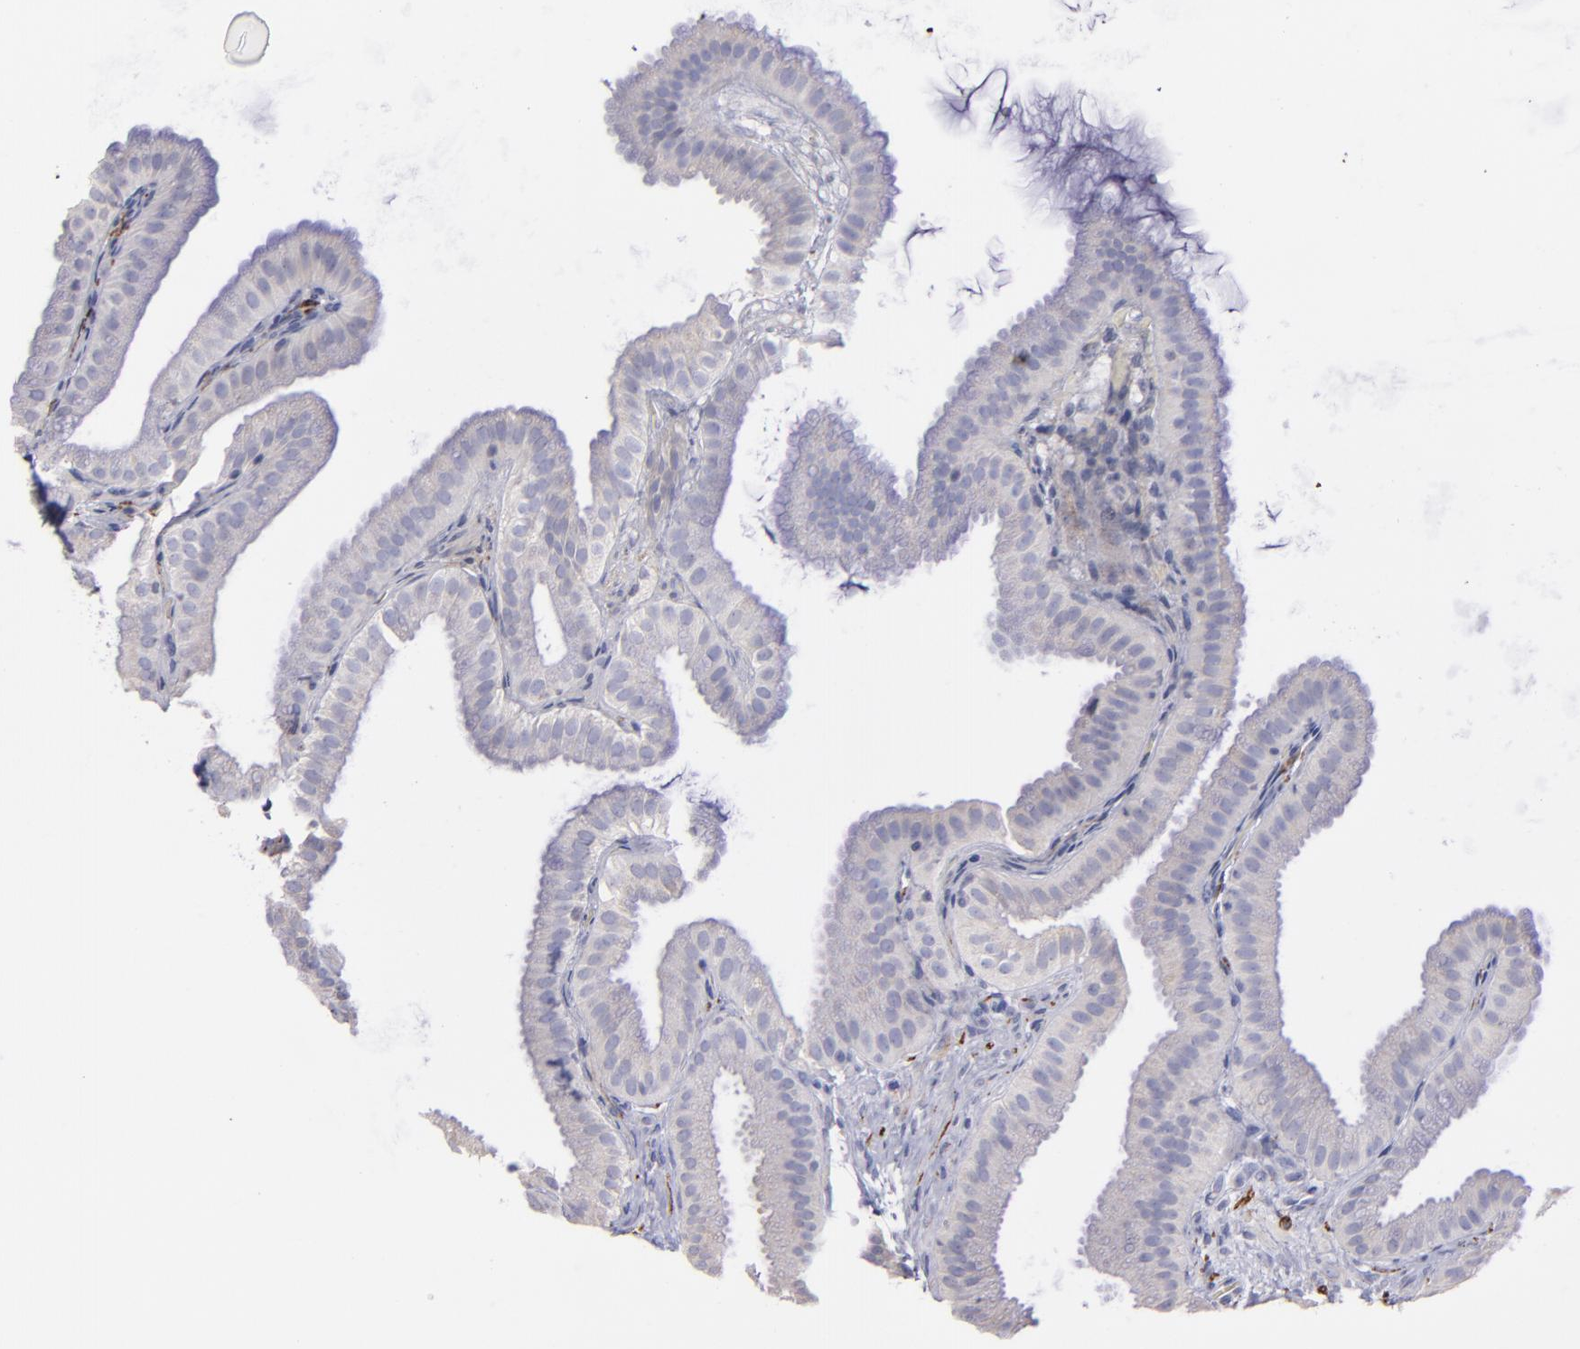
{"staining": {"intensity": "negative", "quantity": "none", "location": "none"}, "tissue": "gallbladder", "cell_type": "Glandular cells", "image_type": "normal", "snomed": [{"axis": "morphology", "description": "Normal tissue, NOS"}, {"axis": "topography", "description": "Gallbladder"}], "caption": "Micrograph shows no protein staining in glandular cells of unremarkable gallbladder. (Immunohistochemistry (ihc), brightfield microscopy, high magnification).", "gene": "SNAP25", "patient": {"sex": "female", "age": 63}}